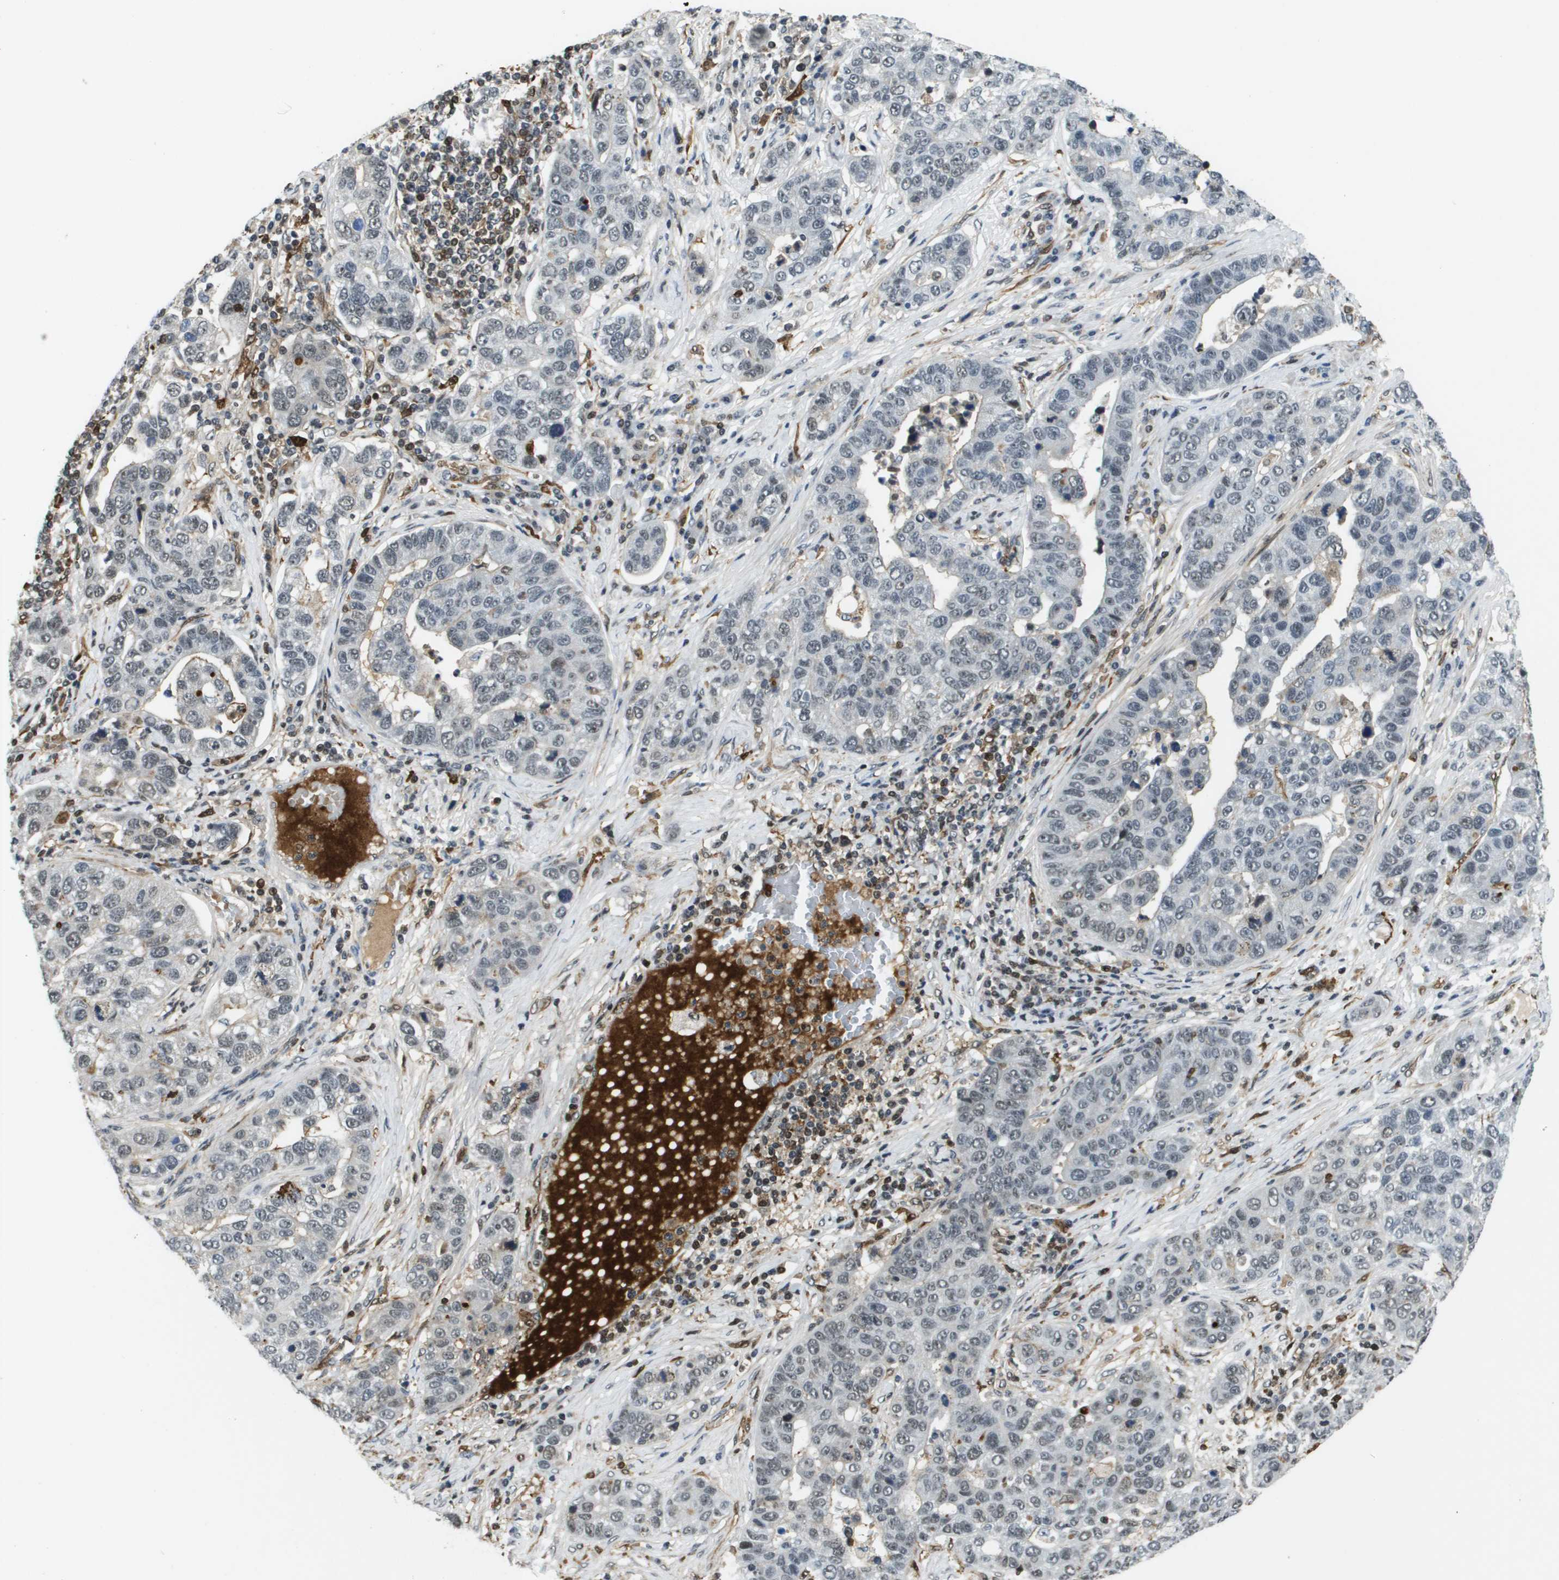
{"staining": {"intensity": "negative", "quantity": "none", "location": "none"}, "tissue": "pancreatic cancer", "cell_type": "Tumor cells", "image_type": "cancer", "snomed": [{"axis": "morphology", "description": "Adenocarcinoma, NOS"}, {"axis": "topography", "description": "Pancreas"}], "caption": "Immunohistochemistry (IHC) micrograph of pancreatic cancer stained for a protein (brown), which displays no expression in tumor cells.", "gene": "EP400", "patient": {"sex": "female", "age": 61}}